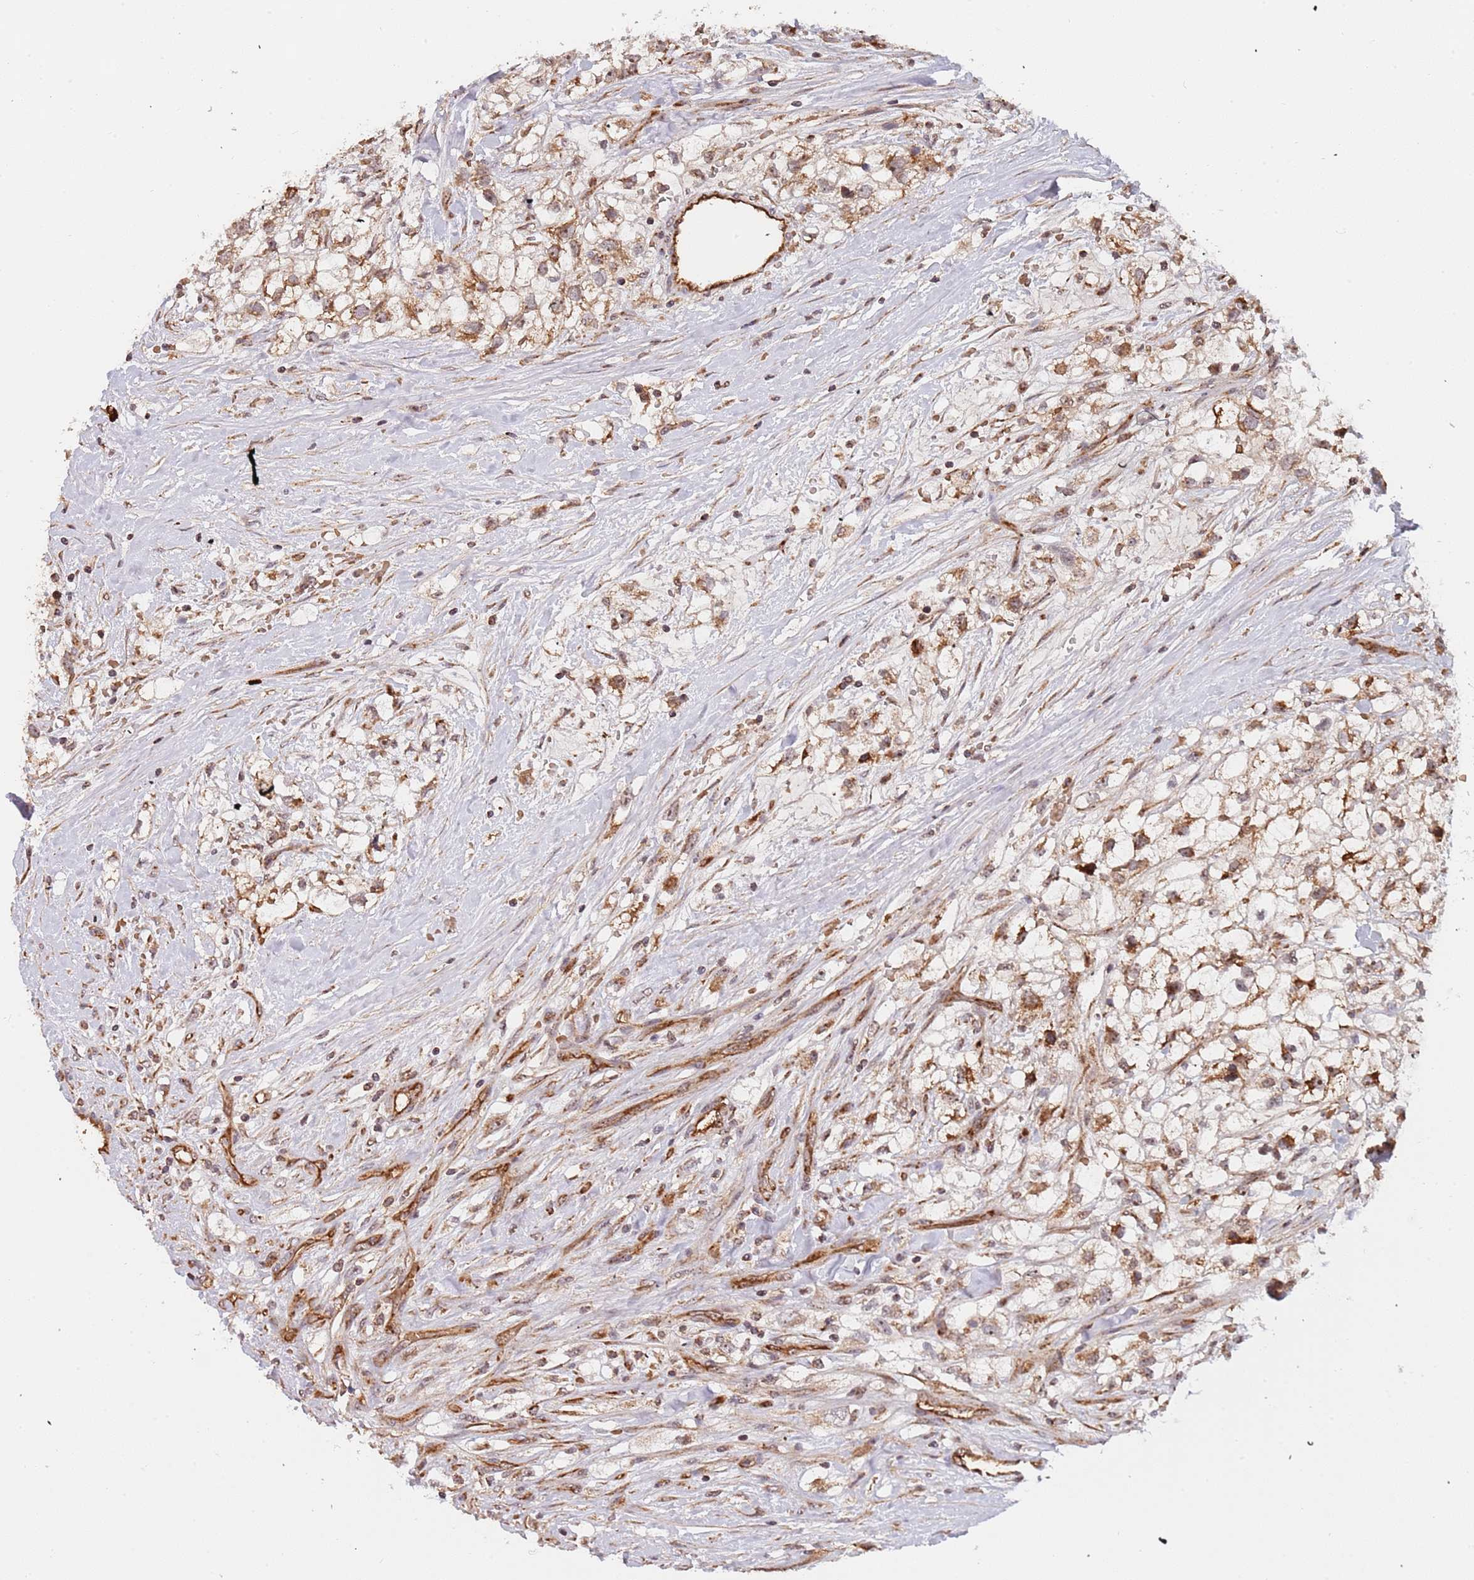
{"staining": {"intensity": "moderate", "quantity": ">75%", "location": "cytoplasmic/membranous"}, "tissue": "renal cancer", "cell_type": "Tumor cells", "image_type": "cancer", "snomed": [{"axis": "morphology", "description": "Adenocarcinoma, NOS"}, {"axis": "topography", "description": "Kidney"}], "caption": "Renal cancer (adenocarcinoma) stained for a protein (brown) displays moderate cytoplasmic/membranous positive positivity in approximately >75% of tumor cells.", "gene": "DCHS1", "patient": {"sex": "male", "age": 59}}